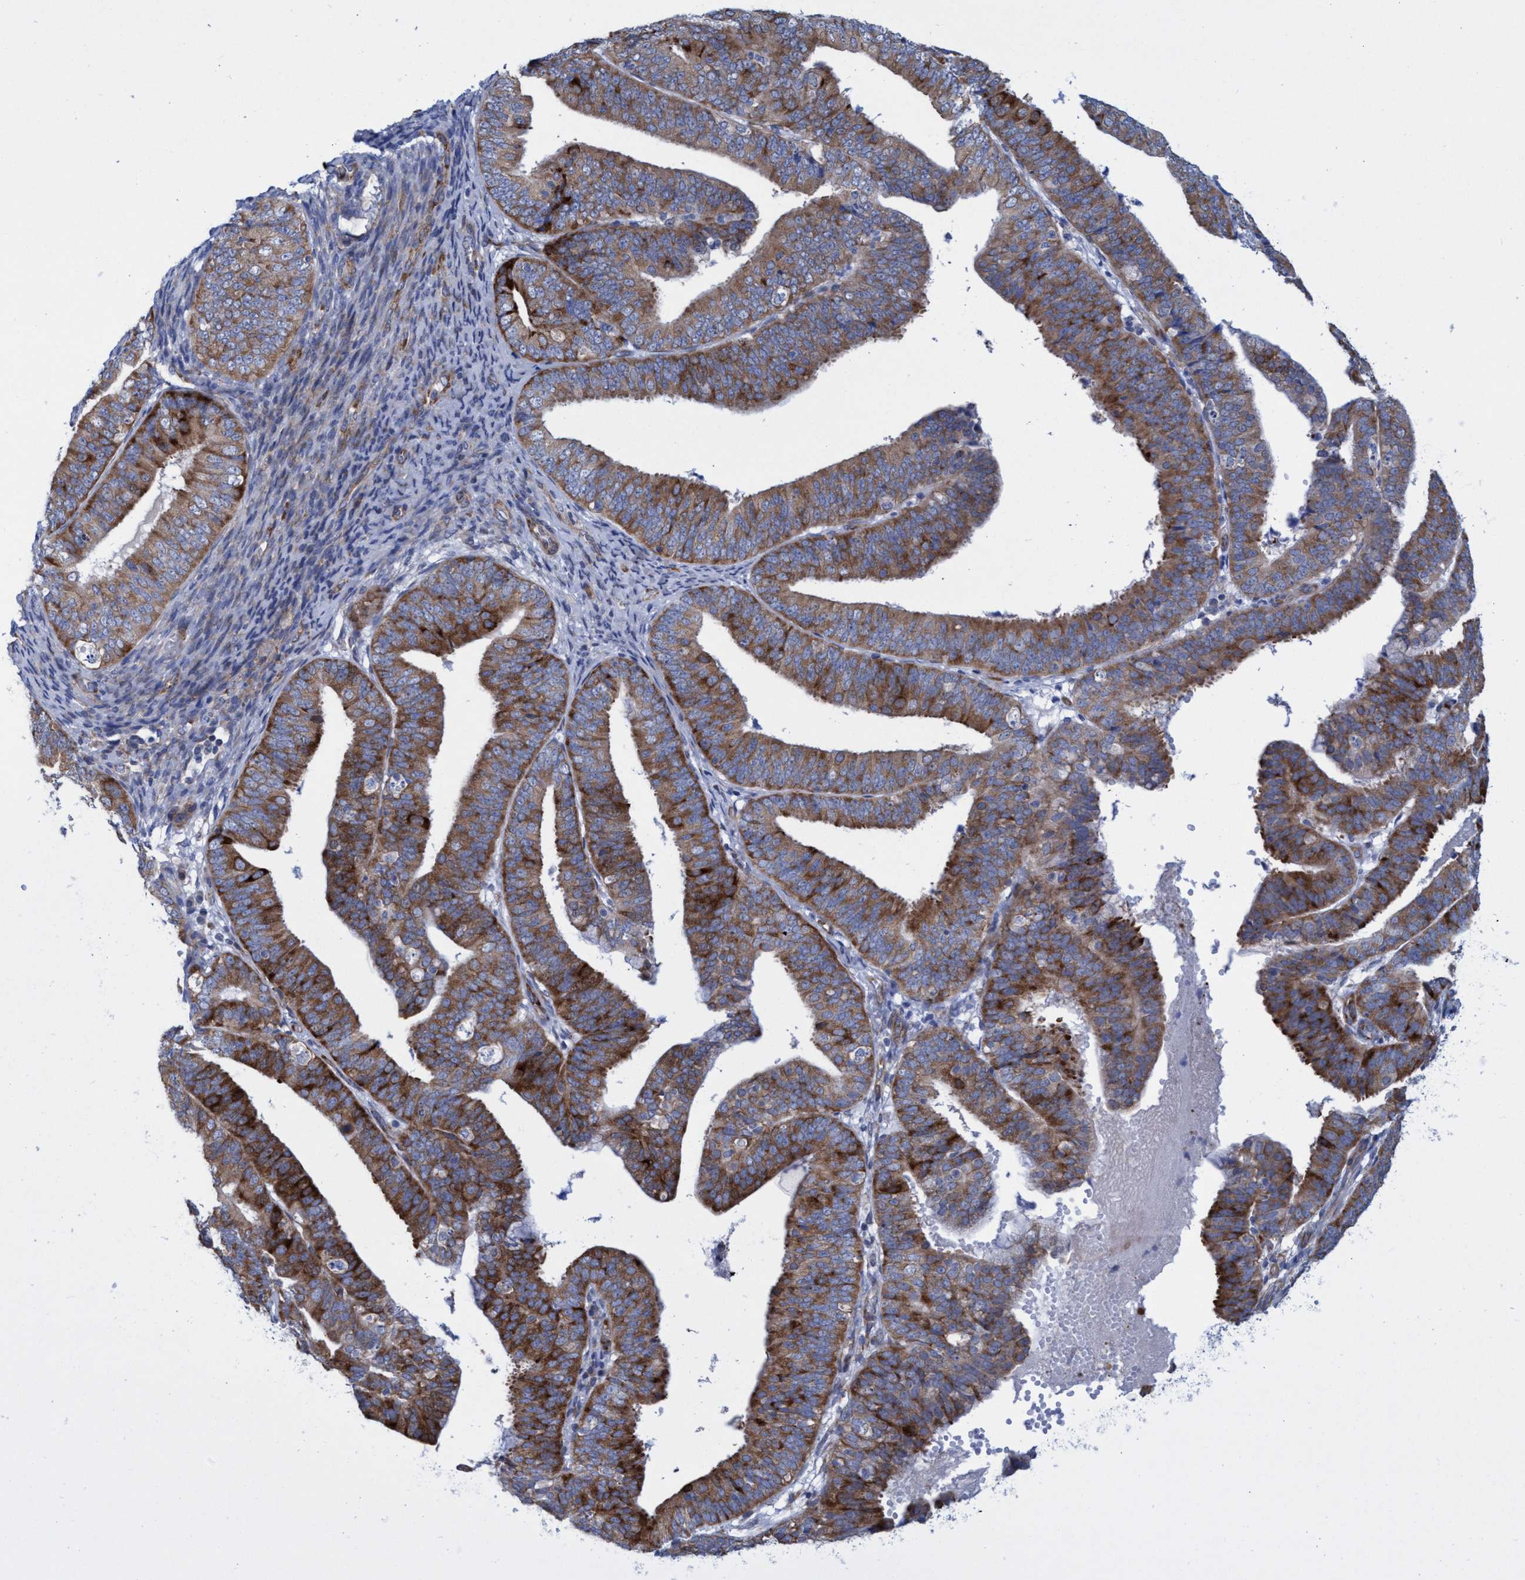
{"staining": {"intensity": "strong", "quantity": ">75%", "location": "cytoplasmic/membranous"}, "tissue": "endometrial cancer", "cell_type": "Tumor cells", "image_type": "cancer", "snomed": [{"axis": "morphology", "description": "Adenocarcinoma, NOS"}, {"axis": "topography", "description": "Endometrium"}], "caption": "There is high levels of strong cytoplasmic/membranous staining in tumor cells of endometrial adenocarcinoma, as demonstrated by immunohistochemical staining (brown color).", "gene": "R3HCC1", "patient": {"sex": "female", "age": 63}}